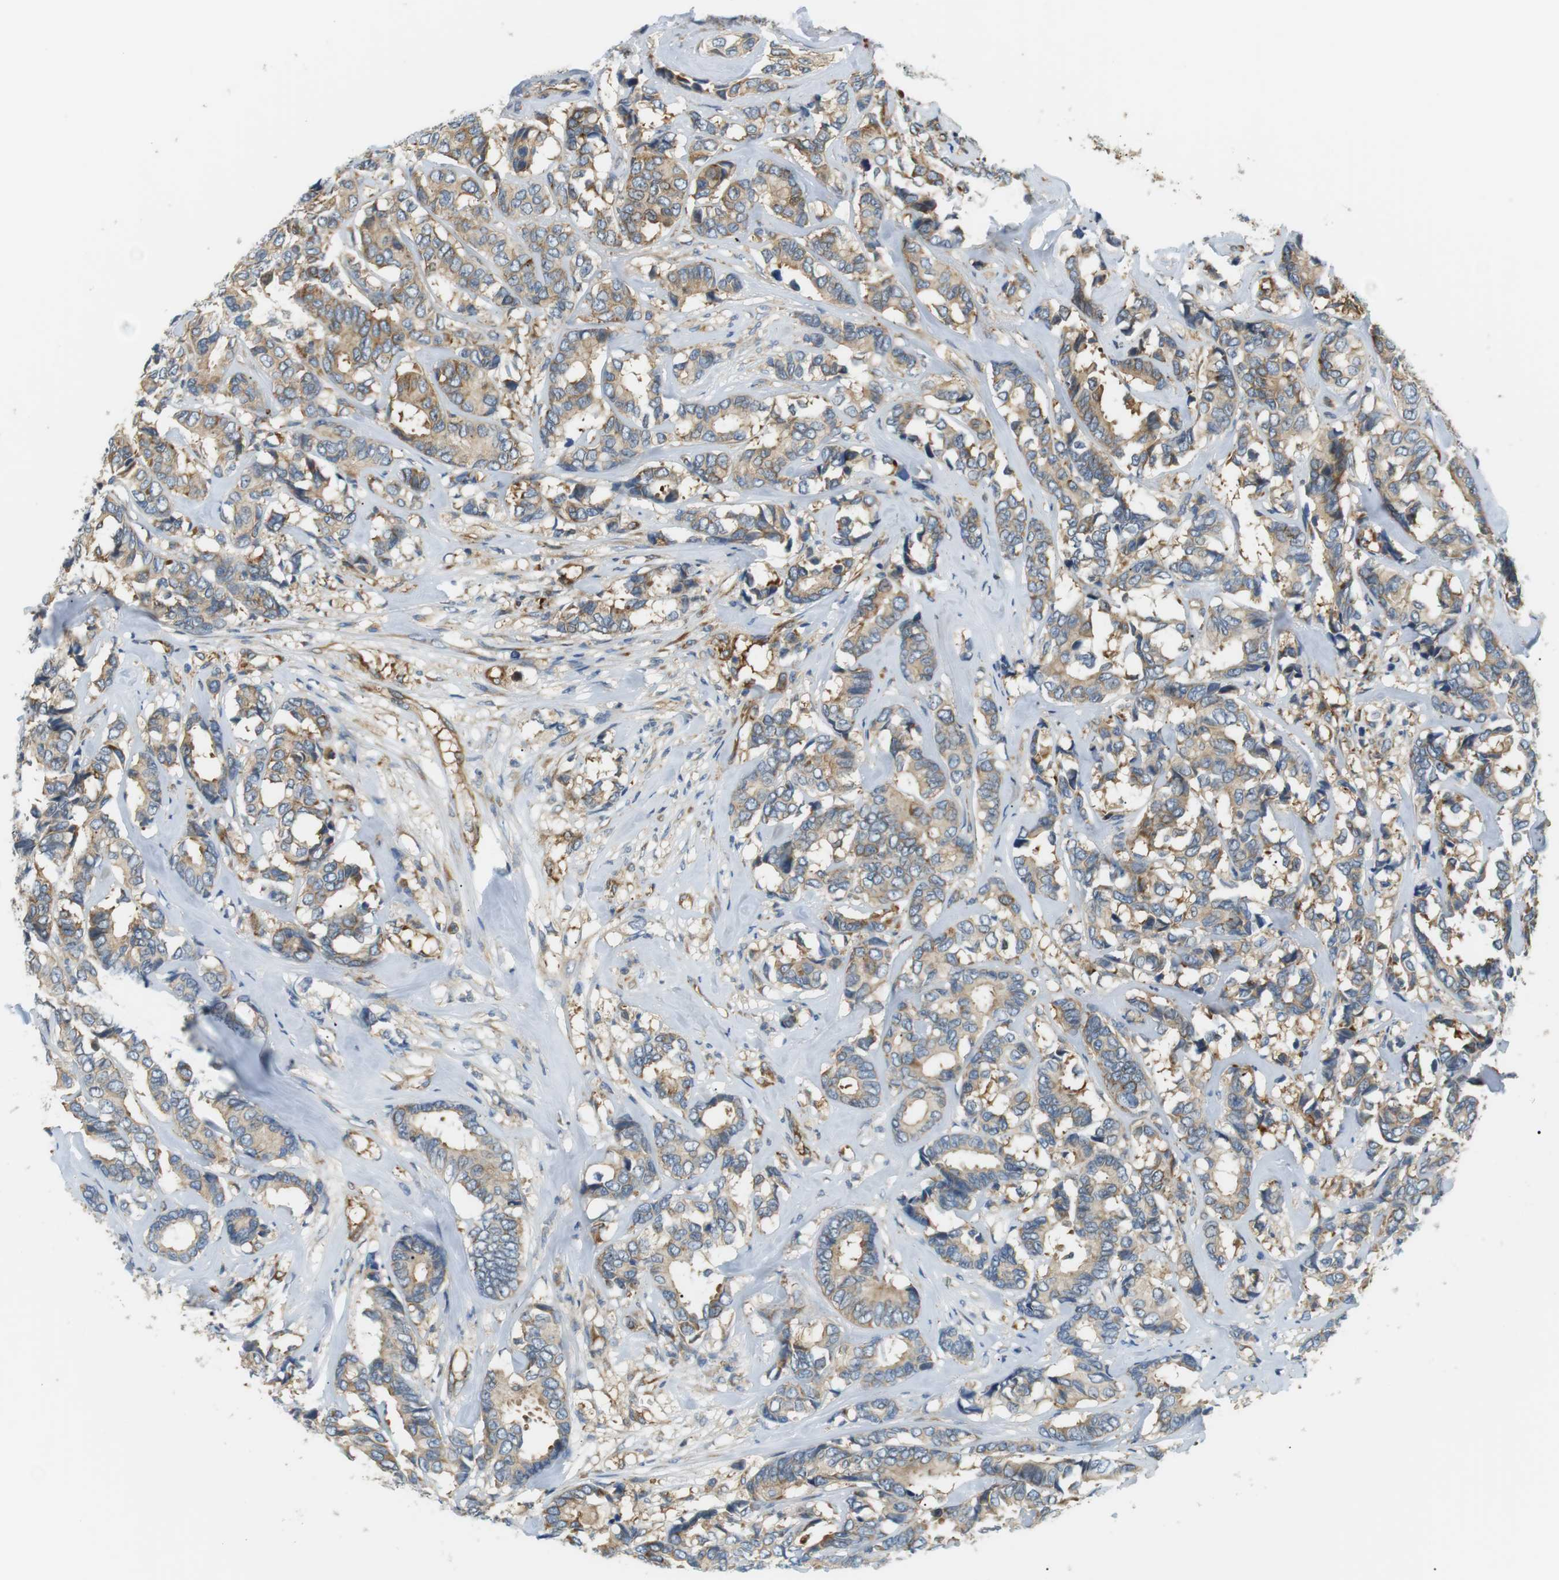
{"staining": {"intensity": "moderate", "quantity": ">75%", "location": "cytoplasmic/membranous"}, "tissue": "breast cancer", "cell_type": "Tumor cells", "image_type": "cancer", "snomed": [{"axis": "morphology", "description": "Duct carcinoma"}, {"axis": "topography", "description": "Breast"}], "caption": "A brown stain labels moderate cytoplasmic/membranous expression of a protein in breast cancer (intraductal carcinoma) tumor cells. (Brightfield microscopy of DAB IHC at high magnification).", "gene": "TMEM200A", "patient": {"sex": "female", "age": 87}}